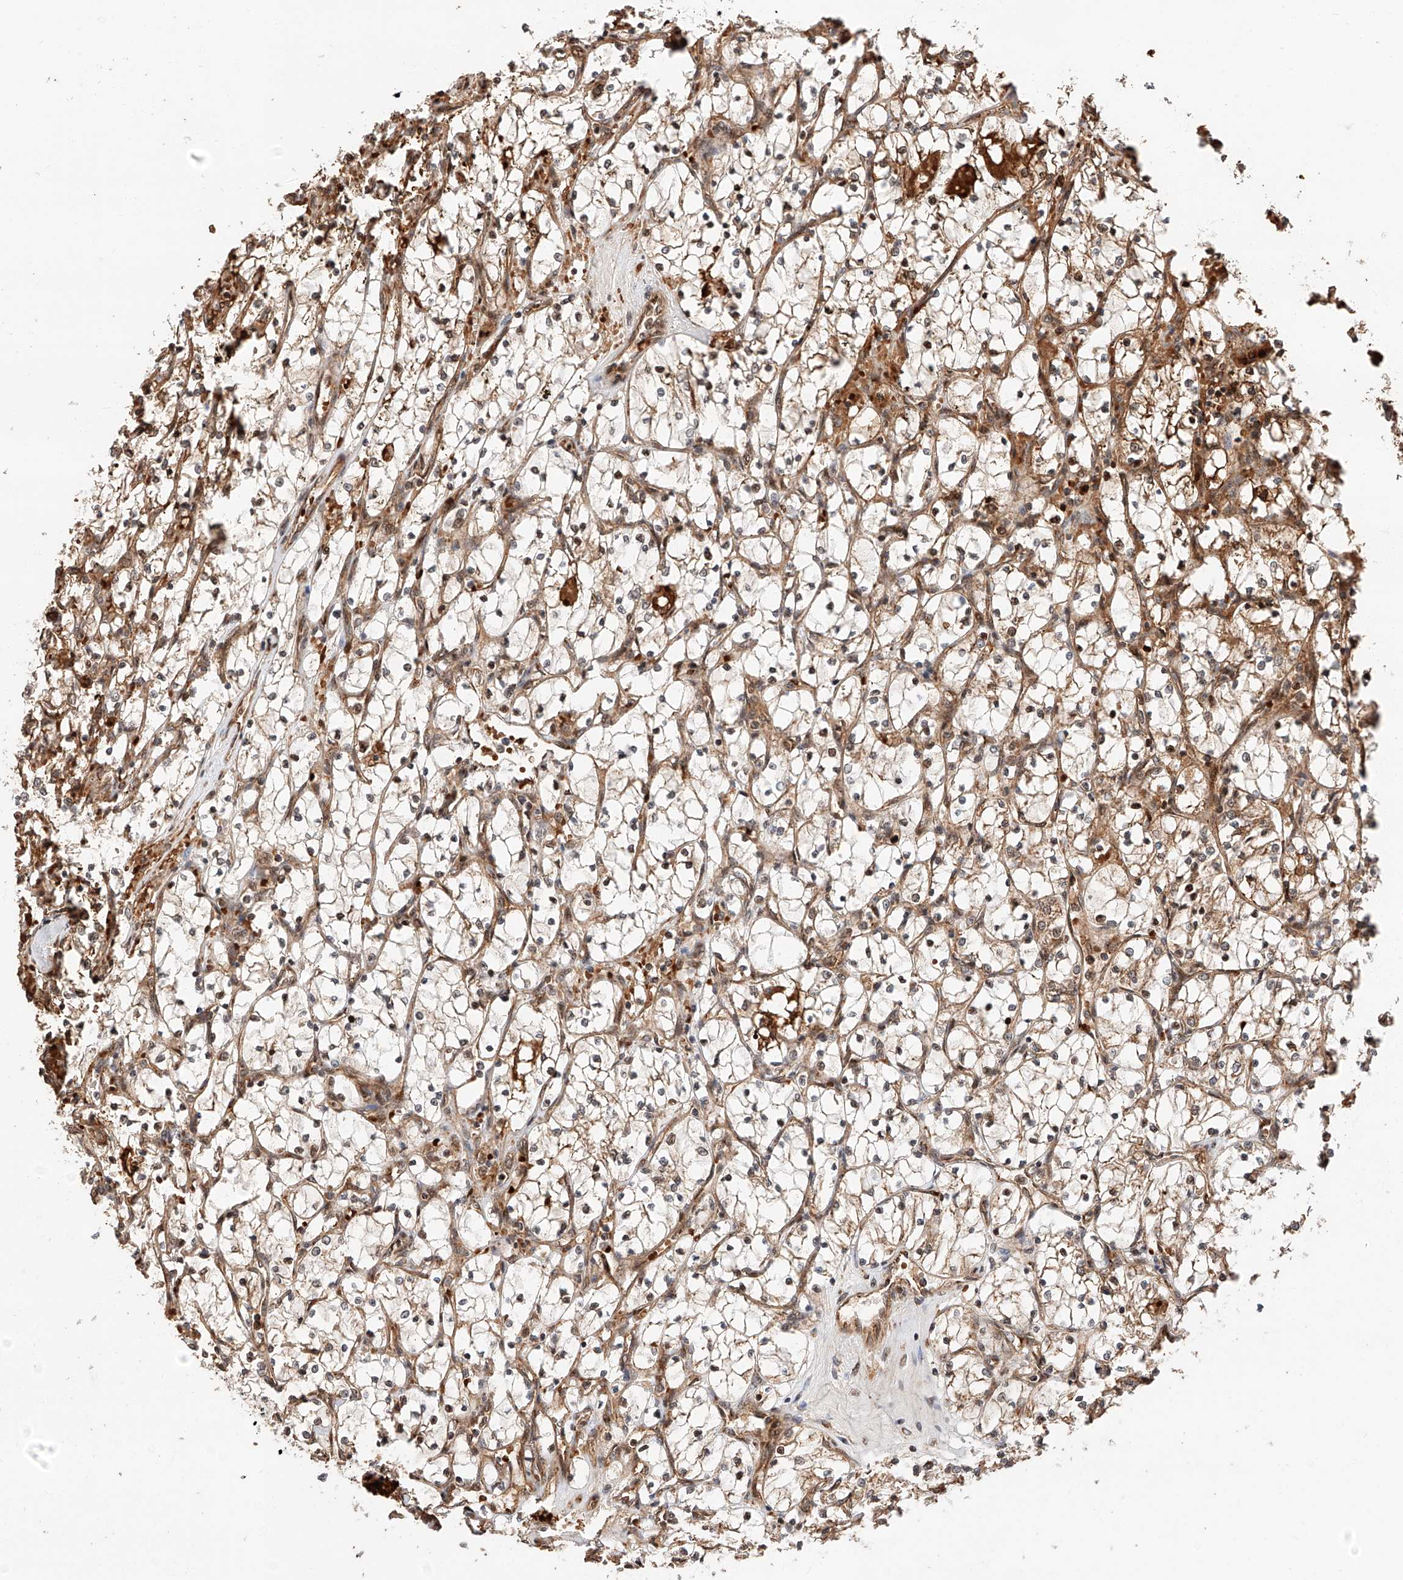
{"staining": {"intensity": "moderate", "quantity": "25%-75%", "location": "cytoplasmic/membranous,nuclear"}, "tissue": "renal cancer", "cell_type": "Tumor cells", "image_type": "cancer", "snomed": [{"axis": "morphology", "description": "Adenocarcinoma, NOS"}, {"axis": "topography", "description": "Kidney"}], "caption": "There is medium levels of moderate cytoplasmic/membranous and nuclear expression in tumor cells of renal cancer, as demonstrated by immunohistochemical staining (brown color).", "gene": "THTPA", "patient": {"sex": "female", "age": 69}}